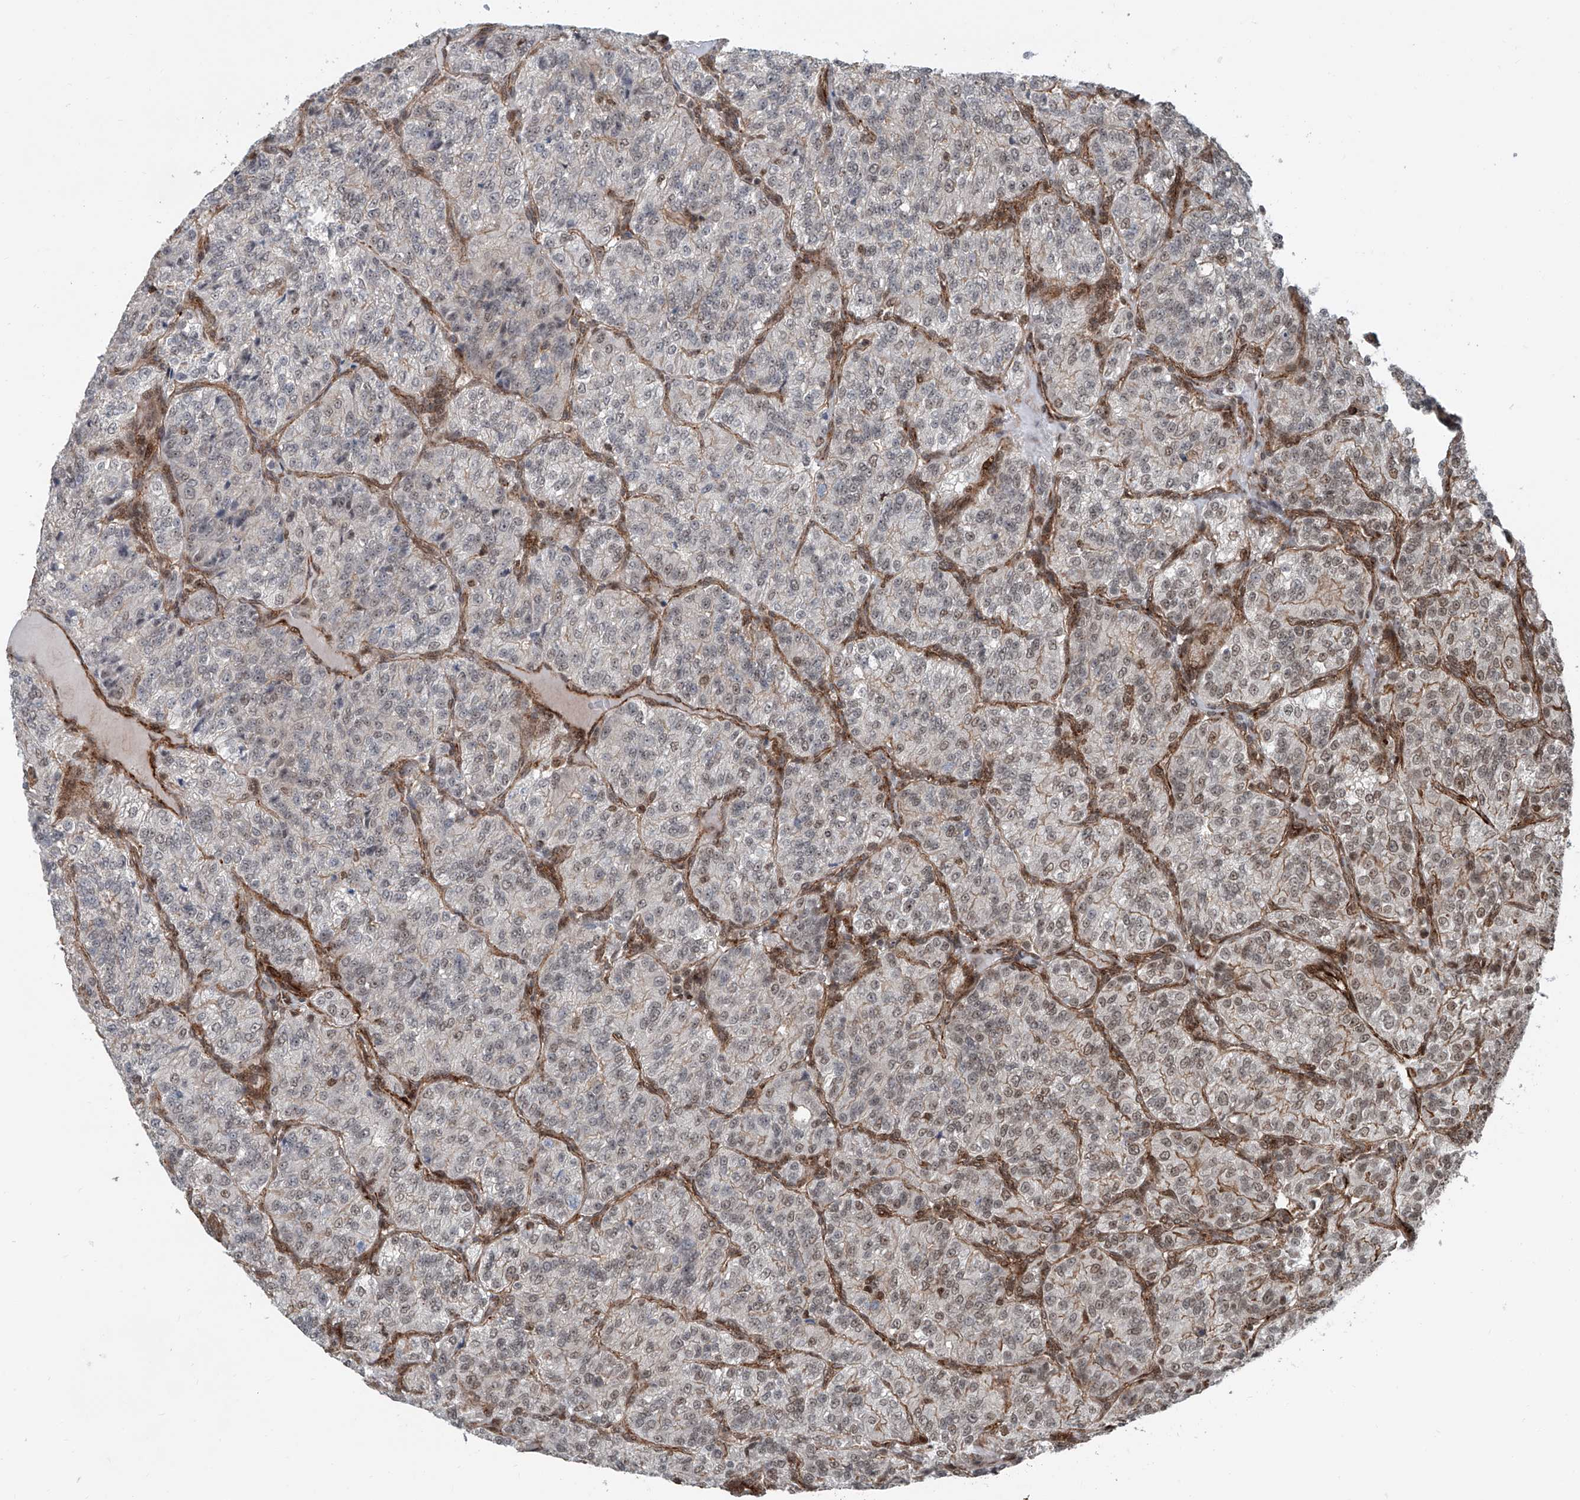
{"staining": {"intensity": "negative", "quantity": "none", "location": "none"}, "tissue": "renal cancer", "cell_type": "Tumor cells", "image_type": "cancer", "snomed": [{"axis": "morphology", "description": "Adenocarcinoma, NOS"}, {"axis": "topography", "description": "Kidney"}], "caption": "DAB (3,3'-diaminobenzidine) immunohistochemical staining of adenocarcinoma (renal) demonstrates no significant positivity in tumor cells. Brightfield microscopy of immunohistochemistry stained with DAB (3,3'-diaminobenzidine) (brown) and hematoxylin (blue), captured at high magnification.", "gene": "SDE2", "patient": {"sex": "female", "age": 63}}